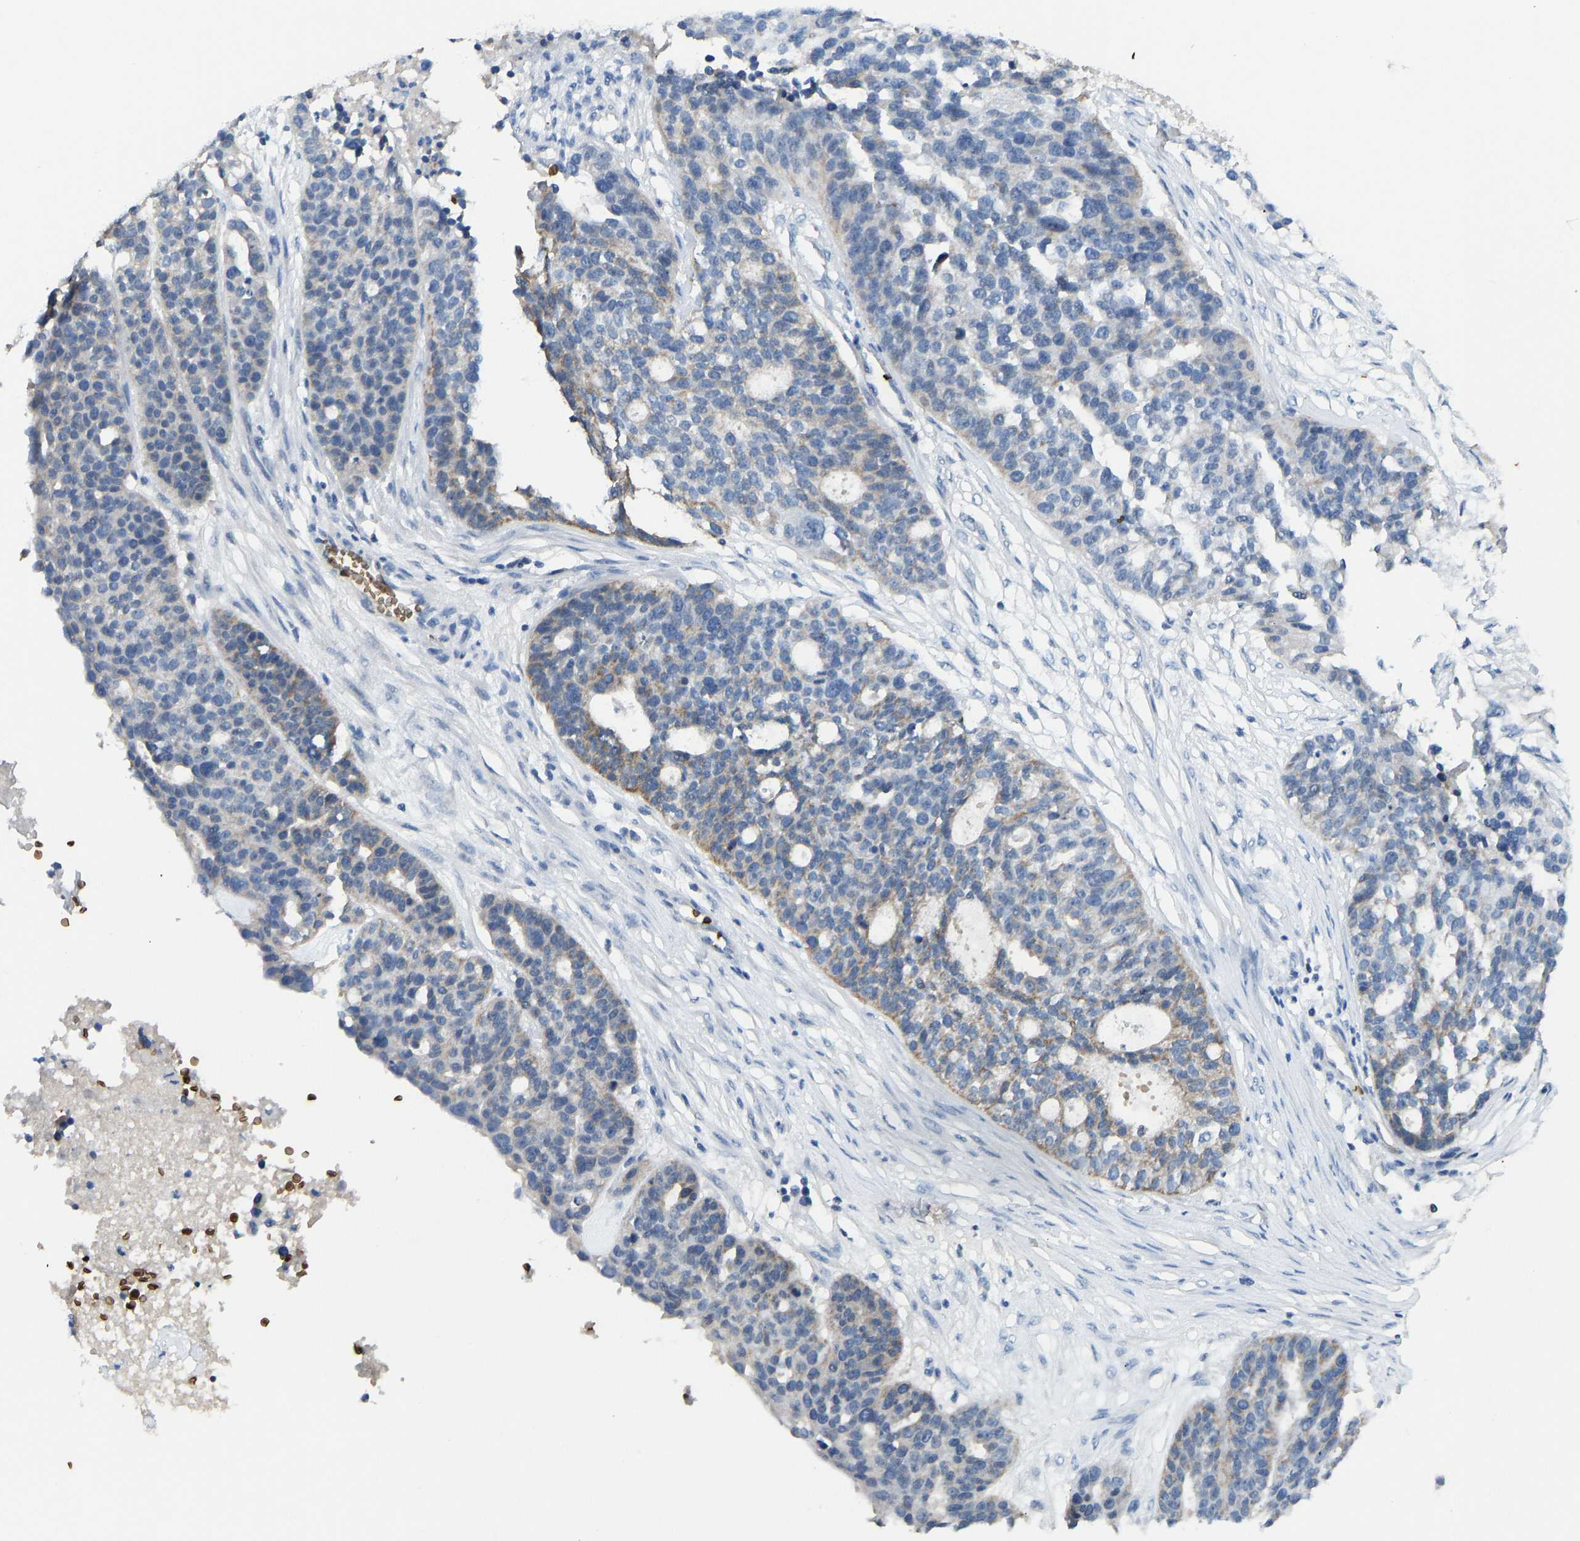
{"staining": {"intensity": "moderate", "quantity": "<25%", "location": "cytoplasmic/membranous"}, "tissue": "ovarian cancer", "cell_type": "Tumor cells", "image_type": "cancer", "snomed": [{"axis": "morphology", "description": "Cystadenocarcinoma, serous, NOS"}, {"axis": "topography", "description": "Ovary"}], "caption": "The photomicrograph demonstrates a brown stain indicating the presence of a protein in the cytoplasmic/membranous of tumor cells in ovarian cancer.", "gene": "PIGS", "patient": {"sex": "female", "age": 59}}